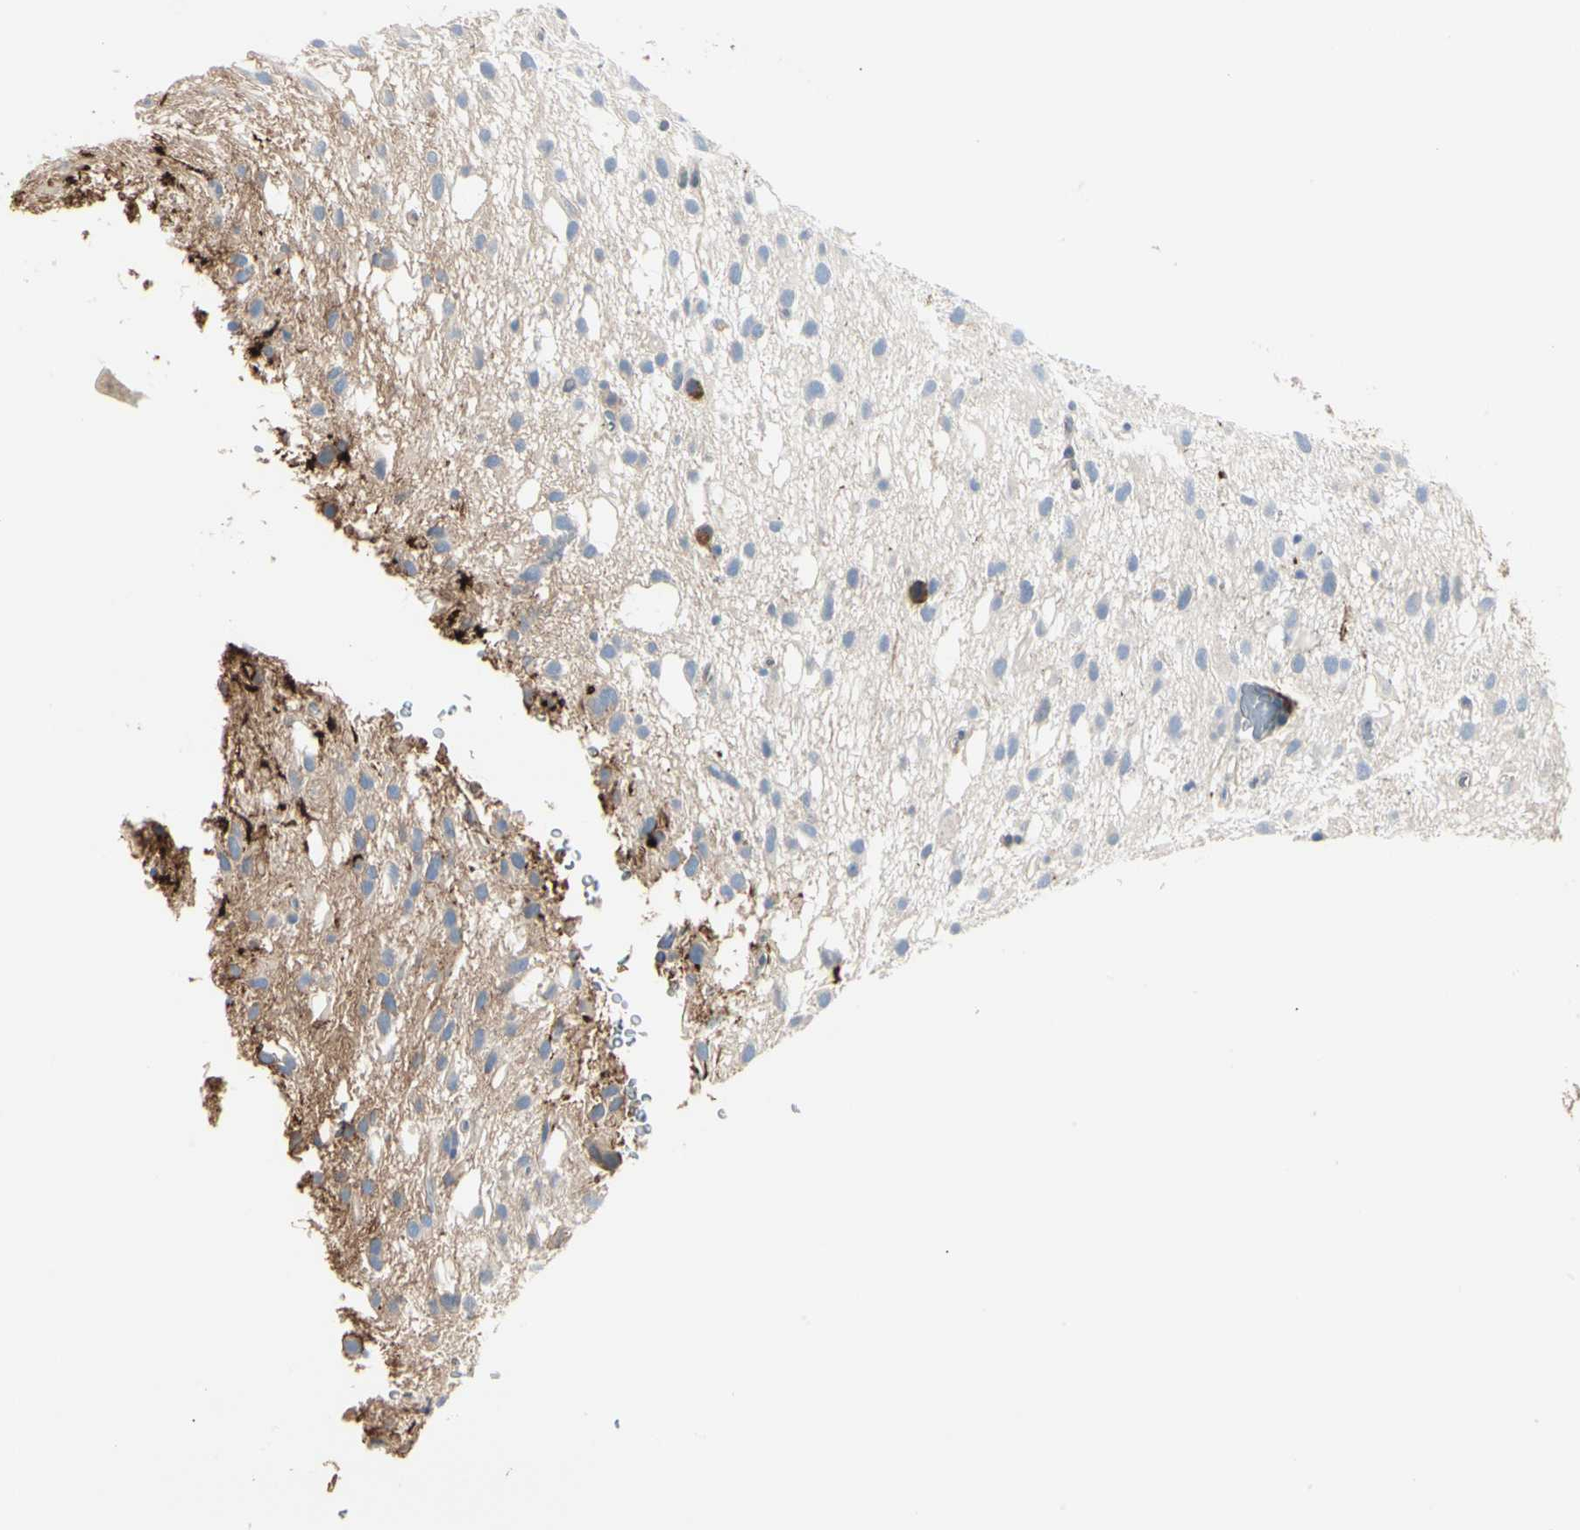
{"staining": {"intensity": "negative", "quantity": "none", "location": "none"}, "tissue": "glioma", "cell_type": "Tumor cells", "image_type": "cancer", "snomed": [{"axis": "morphology", "description": "Glioma, malignant, Low grade"}, {"axis": "topography", "description": "Brain"}], "caption": "Image shows no significant protein positivity in tumor cells of glioma.", "gene": "CLEC2B", "patient": {"sex": "male", "age": 77}}